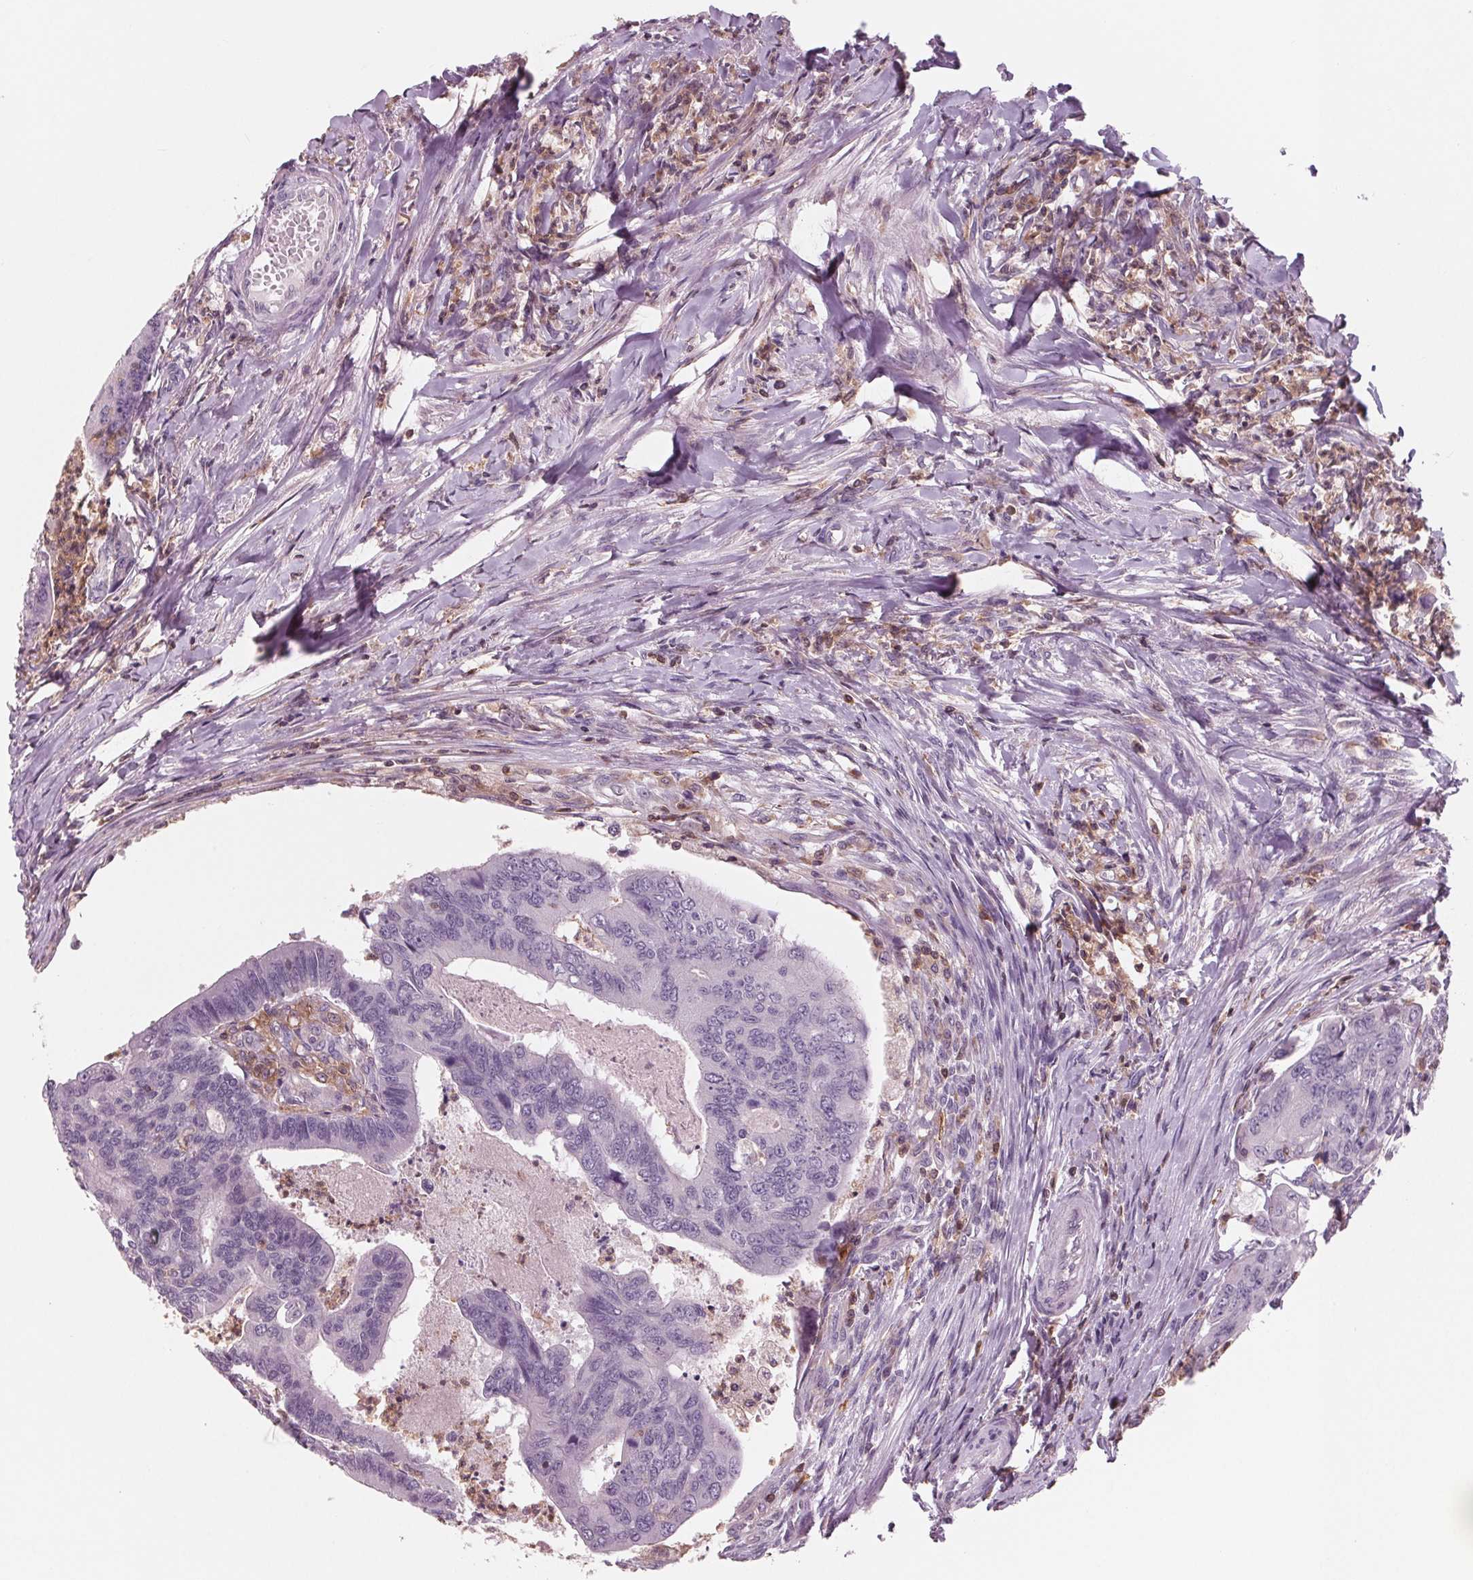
{"staining": {"intensity": "negative", "quantity": "none", "location": "none"}, "tissue": "colorectal cancer", "cell_type": "Tumor cells", "image_type": "cancer", "snomed": [{"axis": "morphology", "description": "Adenocarcinoma, NOS"}, {"axis": "topography", "description": "Colon"}], "caption": "Tumor cells show no significant expression in colorectal cancer.", "gene": "ARHGAP25", "patient": {"sex": "female", "age": 67}}